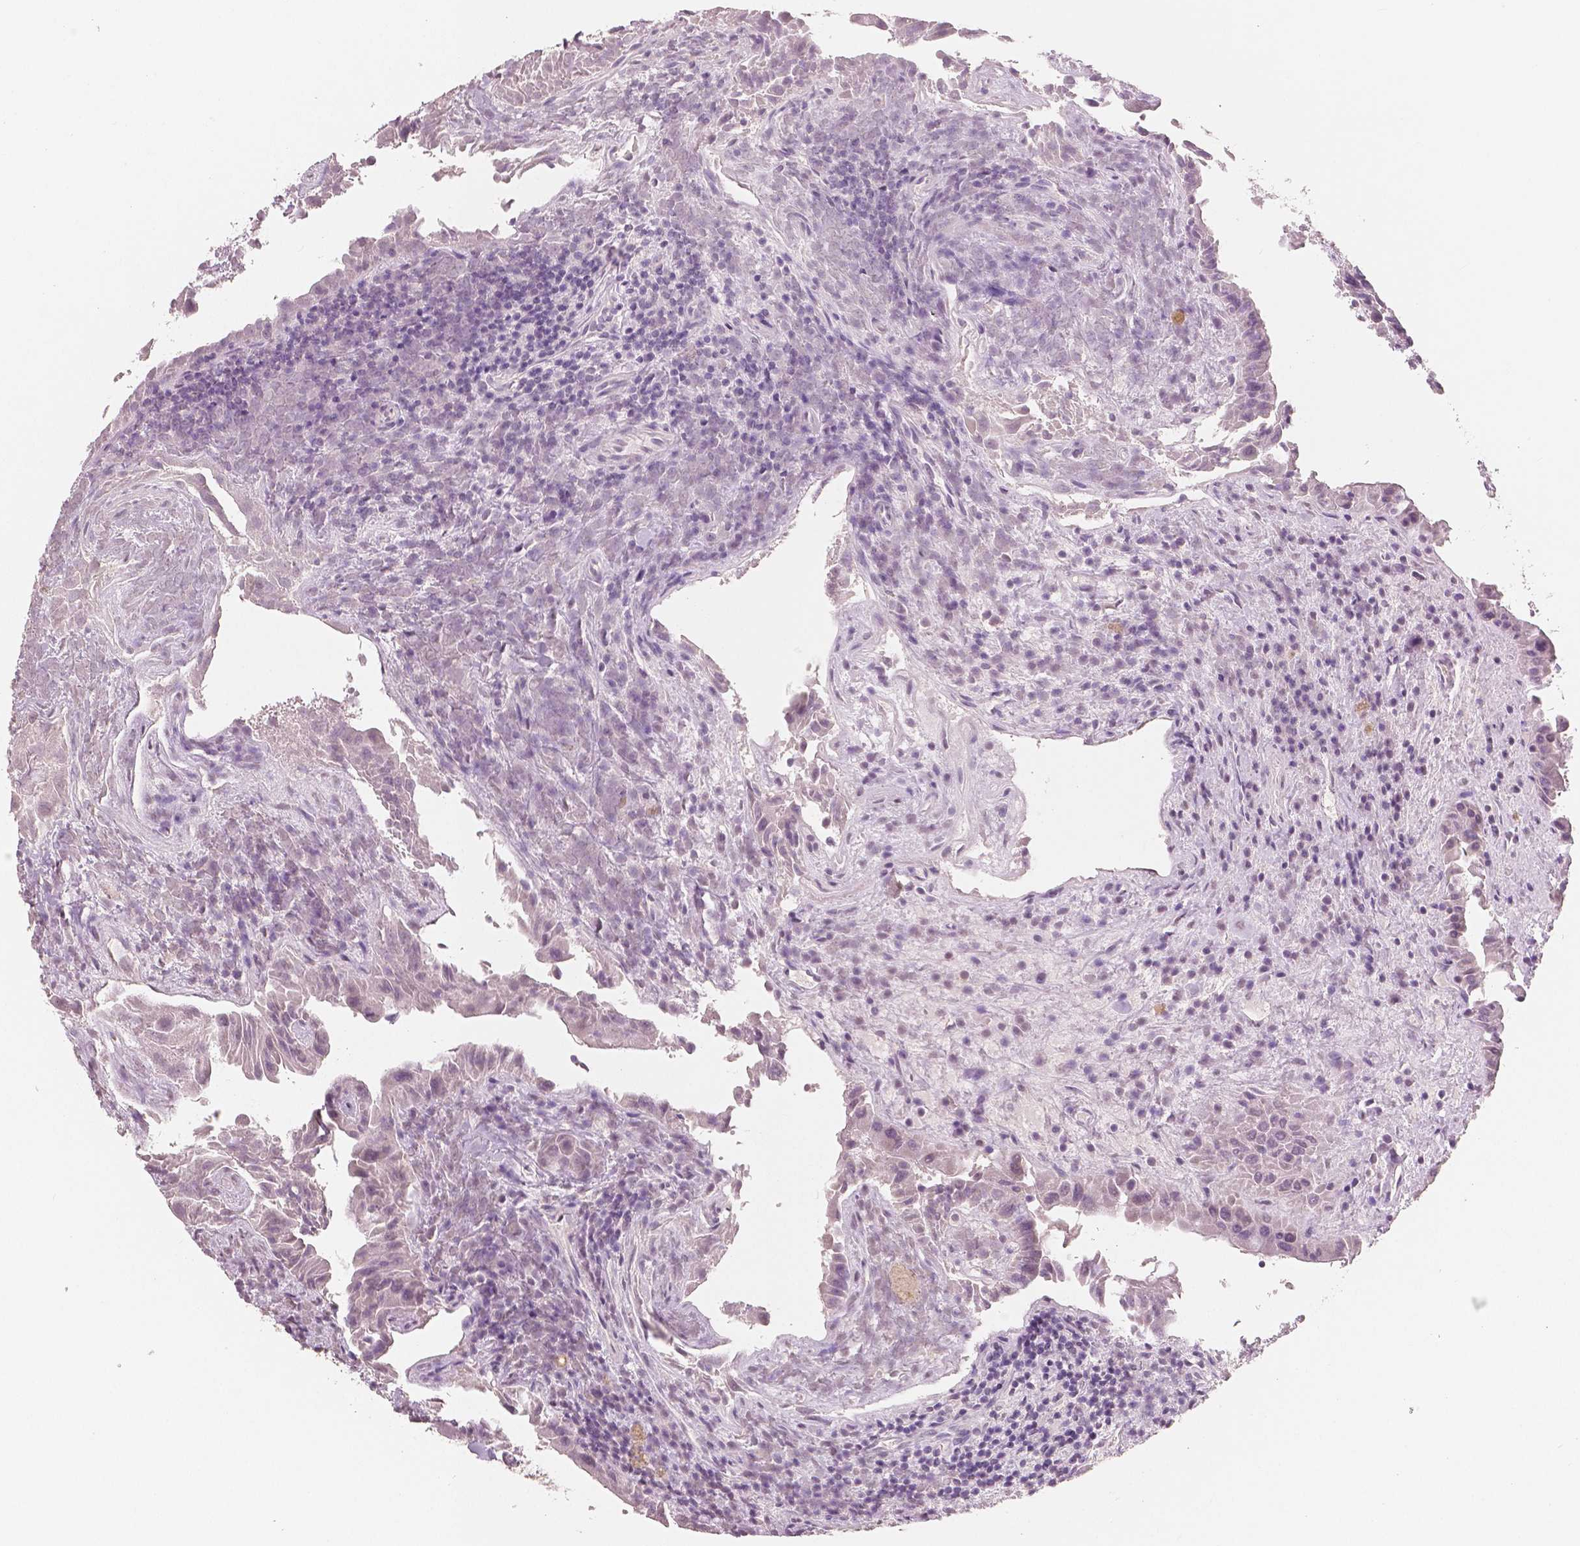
{"staining": {"intensity": "negative", "quantity": "none", "location": "none"}, "tissue": "thyroid cancer", "cell_type": "Tumor cells", "image_type": "cancer", "snomed": [{"axis": "morphology", "description": "Papillary adenocarcinoma, NOS"}, {"axis": "topography", "description": "Thyroid gland"}], "caption": "The histopathology image exhibits no staining of tumor cells in papillary adenocarcinoma (thyroid).", "gene": "NECAB1", "patient": {"sex": "female", "age": 37}}